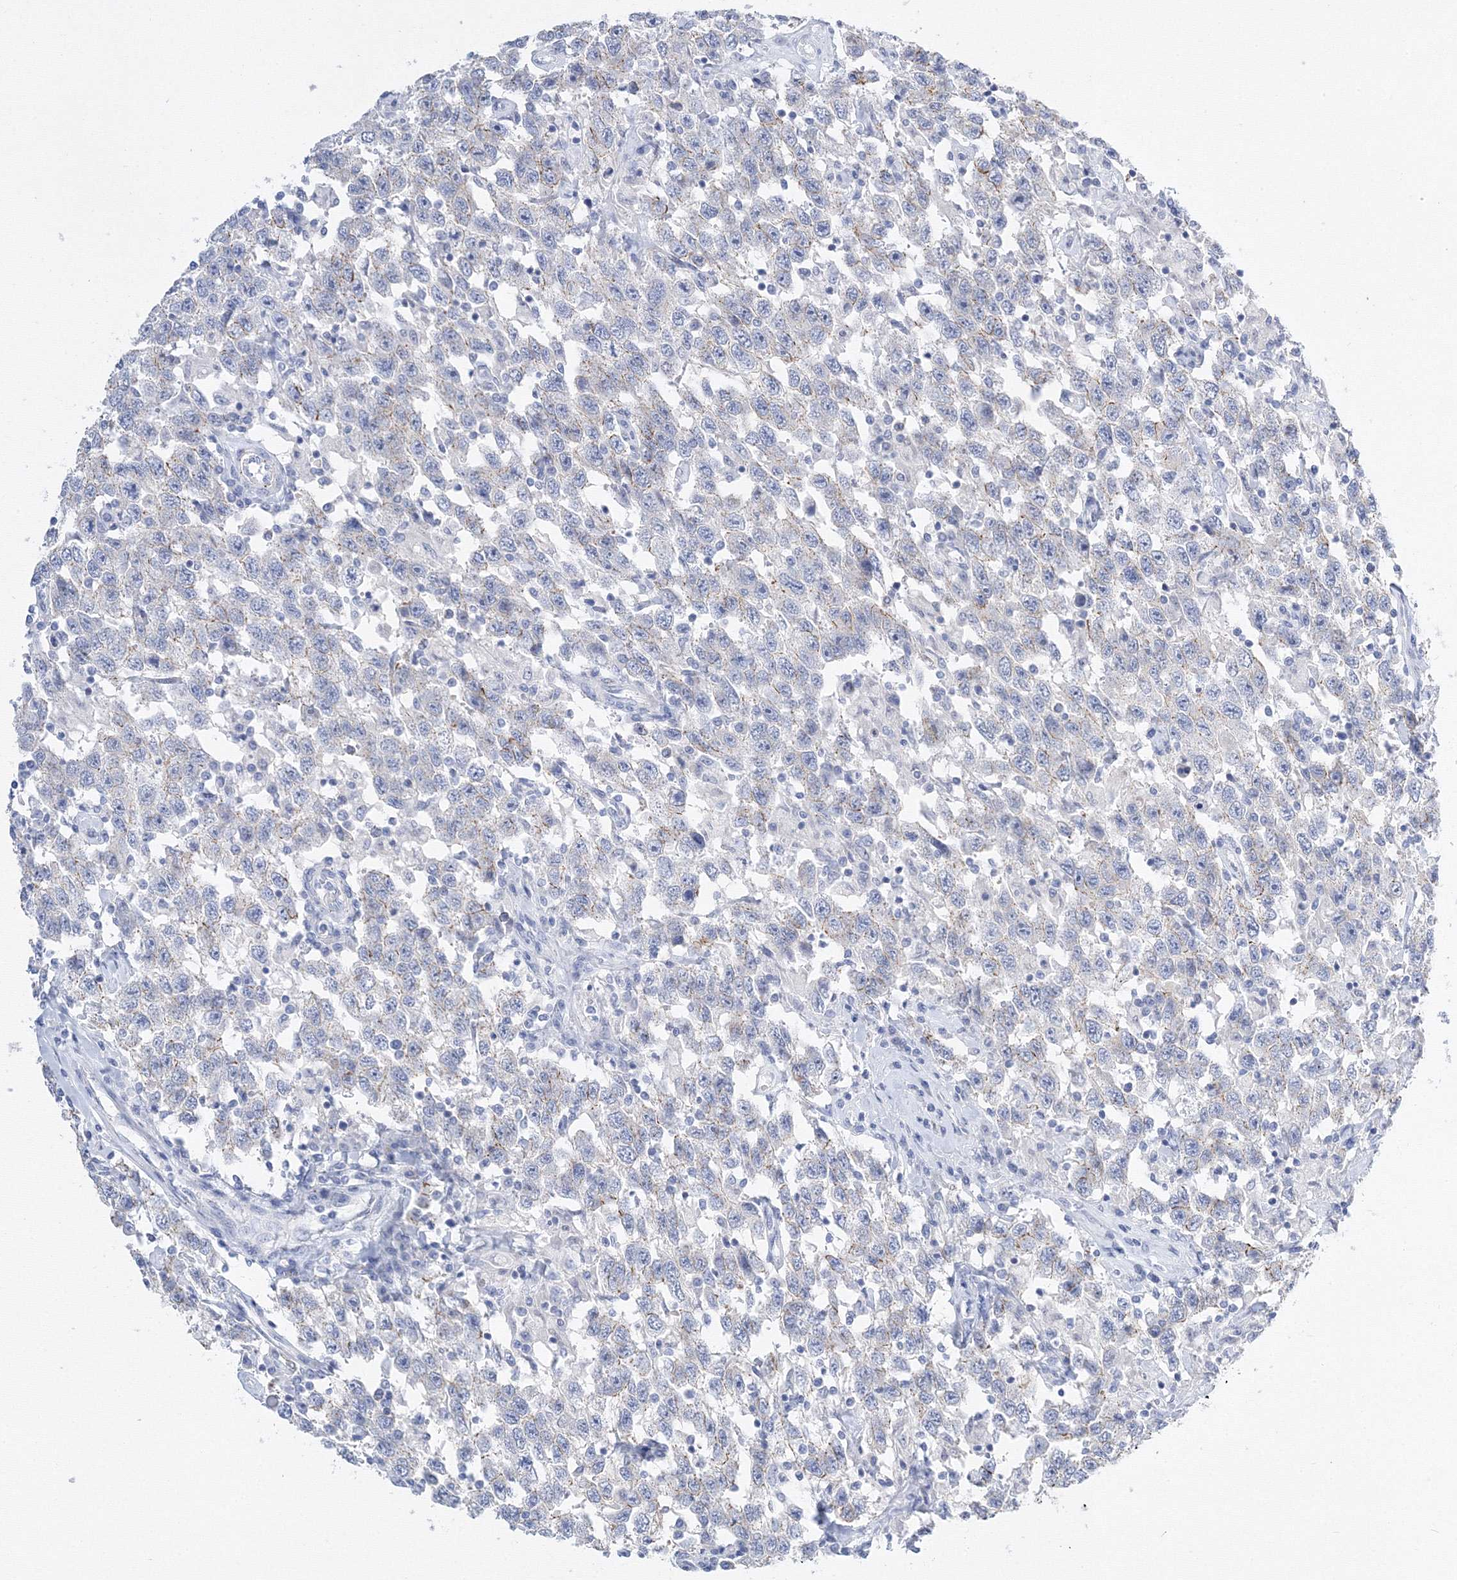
{"staining": {"intensity": "negative", "quantity": "none", "location": "none"}, "tissue": "testis cancer", "cell_type": "Tumor cells", "image_type": "cancer", "snomed": [{"axis": "morphology", "description": "Seminoma, NOS"}, {"axis": "topography", "description": "Testis"}], "caption": "Immunohistochemistry of seminoma (testis) demonstrates no staining in tumor cells. (Stains: DAB (3,3'-diaminobenzidine) immunohistochemistry with hematoxylin counter stain, Microscopy: brightfield microscopy at high magnification).", "gene": "AASDH", "patient": {"sex": "male", "age": 41}}